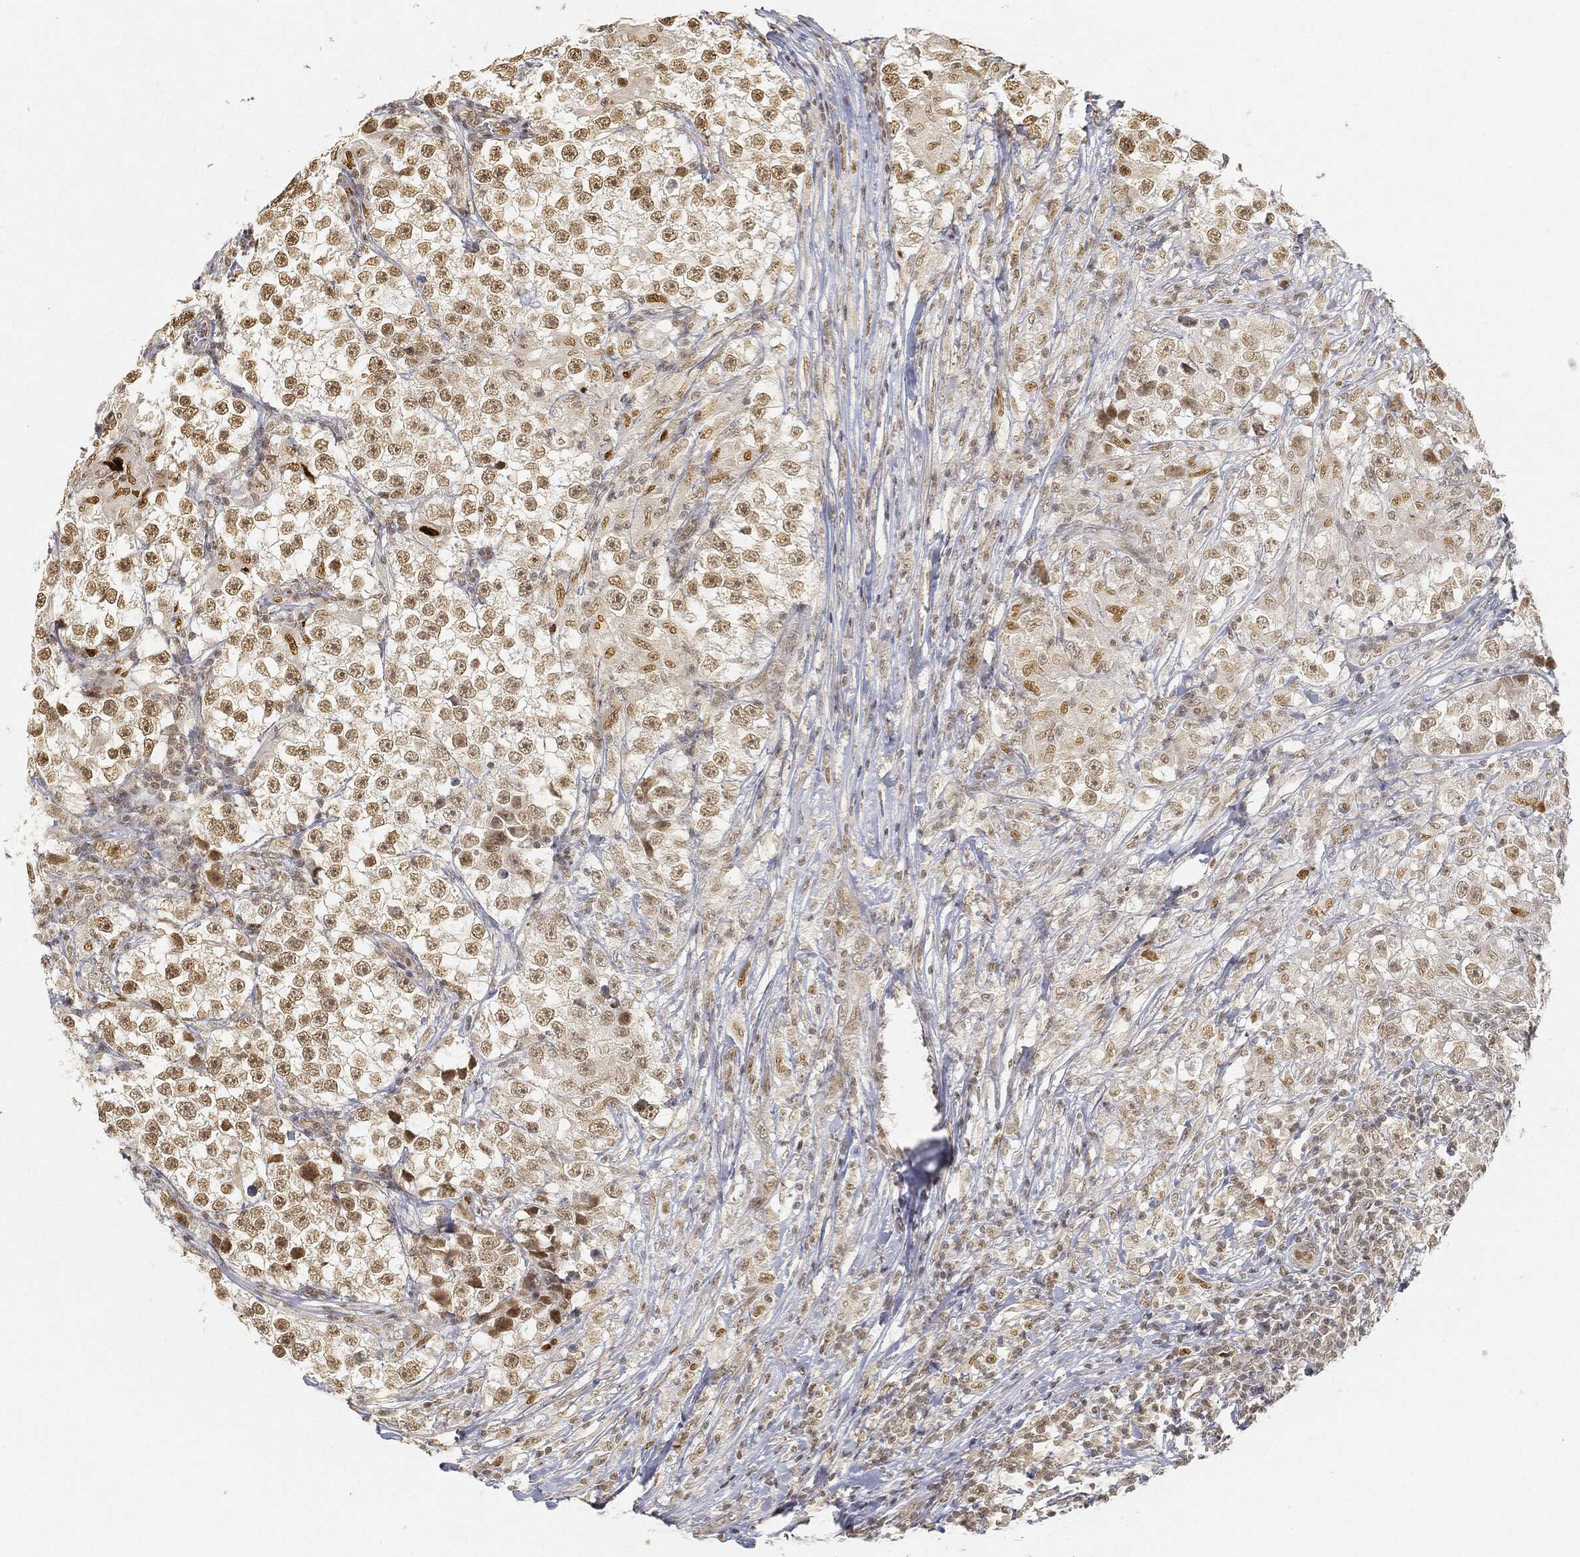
{"staining": {"intensity": "weak", "quantity": "25%-75%", "location": "nuclear"}, "tissue": "testis cancer", "cell_type": "Tumor cells", "image_type": "cancer", "snomed": [{"axis": "morphology", "description": "Seminoma, NOS"}, {"axis": "topography", "description": "Testis"}], "caption": "Immunohistochemistry (IHC) image of neoplastic tissue: human testis seminoma stained using immunohistochemistry (IHC) demonstrates low levels of weak protein expression localized specifically in the nuclear of tumor cells, appearing as a nuclear brown color.", "gene": "CIB1", "patient": {"sex": "male", "age": 46}}